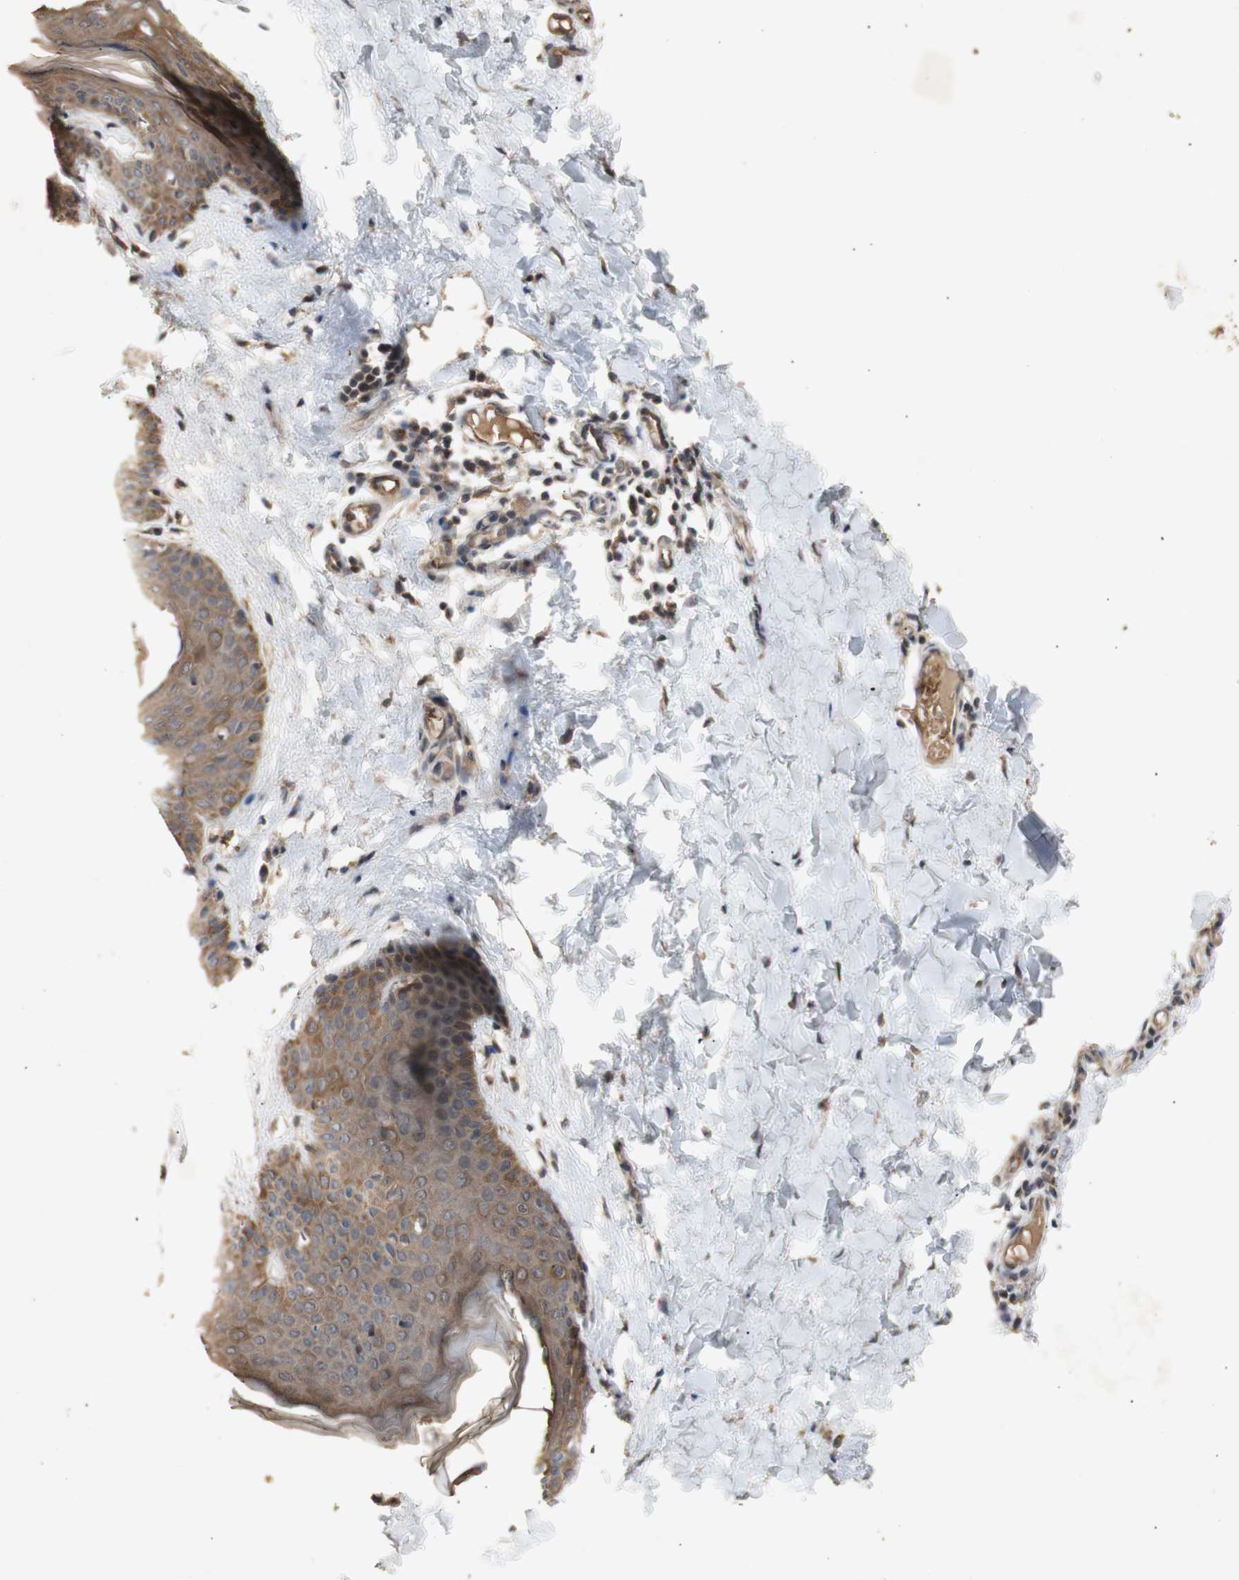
{"staining": {"intensity": "moderate", "quantity": ">75%", "location": "cytoplasmic/membranous"}, "tissue": "skin", "cell_type": "Fibroblasts", "image_type": "normal", "snomed": [{"axis": "morphology", "description": "Normal tissue, NOS"}, {"axis": "topography", "description": "Skin"}], "caption": "DAB (3,3'-diaminobenzidine) immunohistochemical staining of normal human skin demonstrates moderate cytoplasmic/membranous protein positivity in about >75% of fibroblasts. Ihc stains the protein of interest in brown and the nuclei are stained blue.", "gene": "PKN1", "patient": {"sex": "female", "age": 17}}